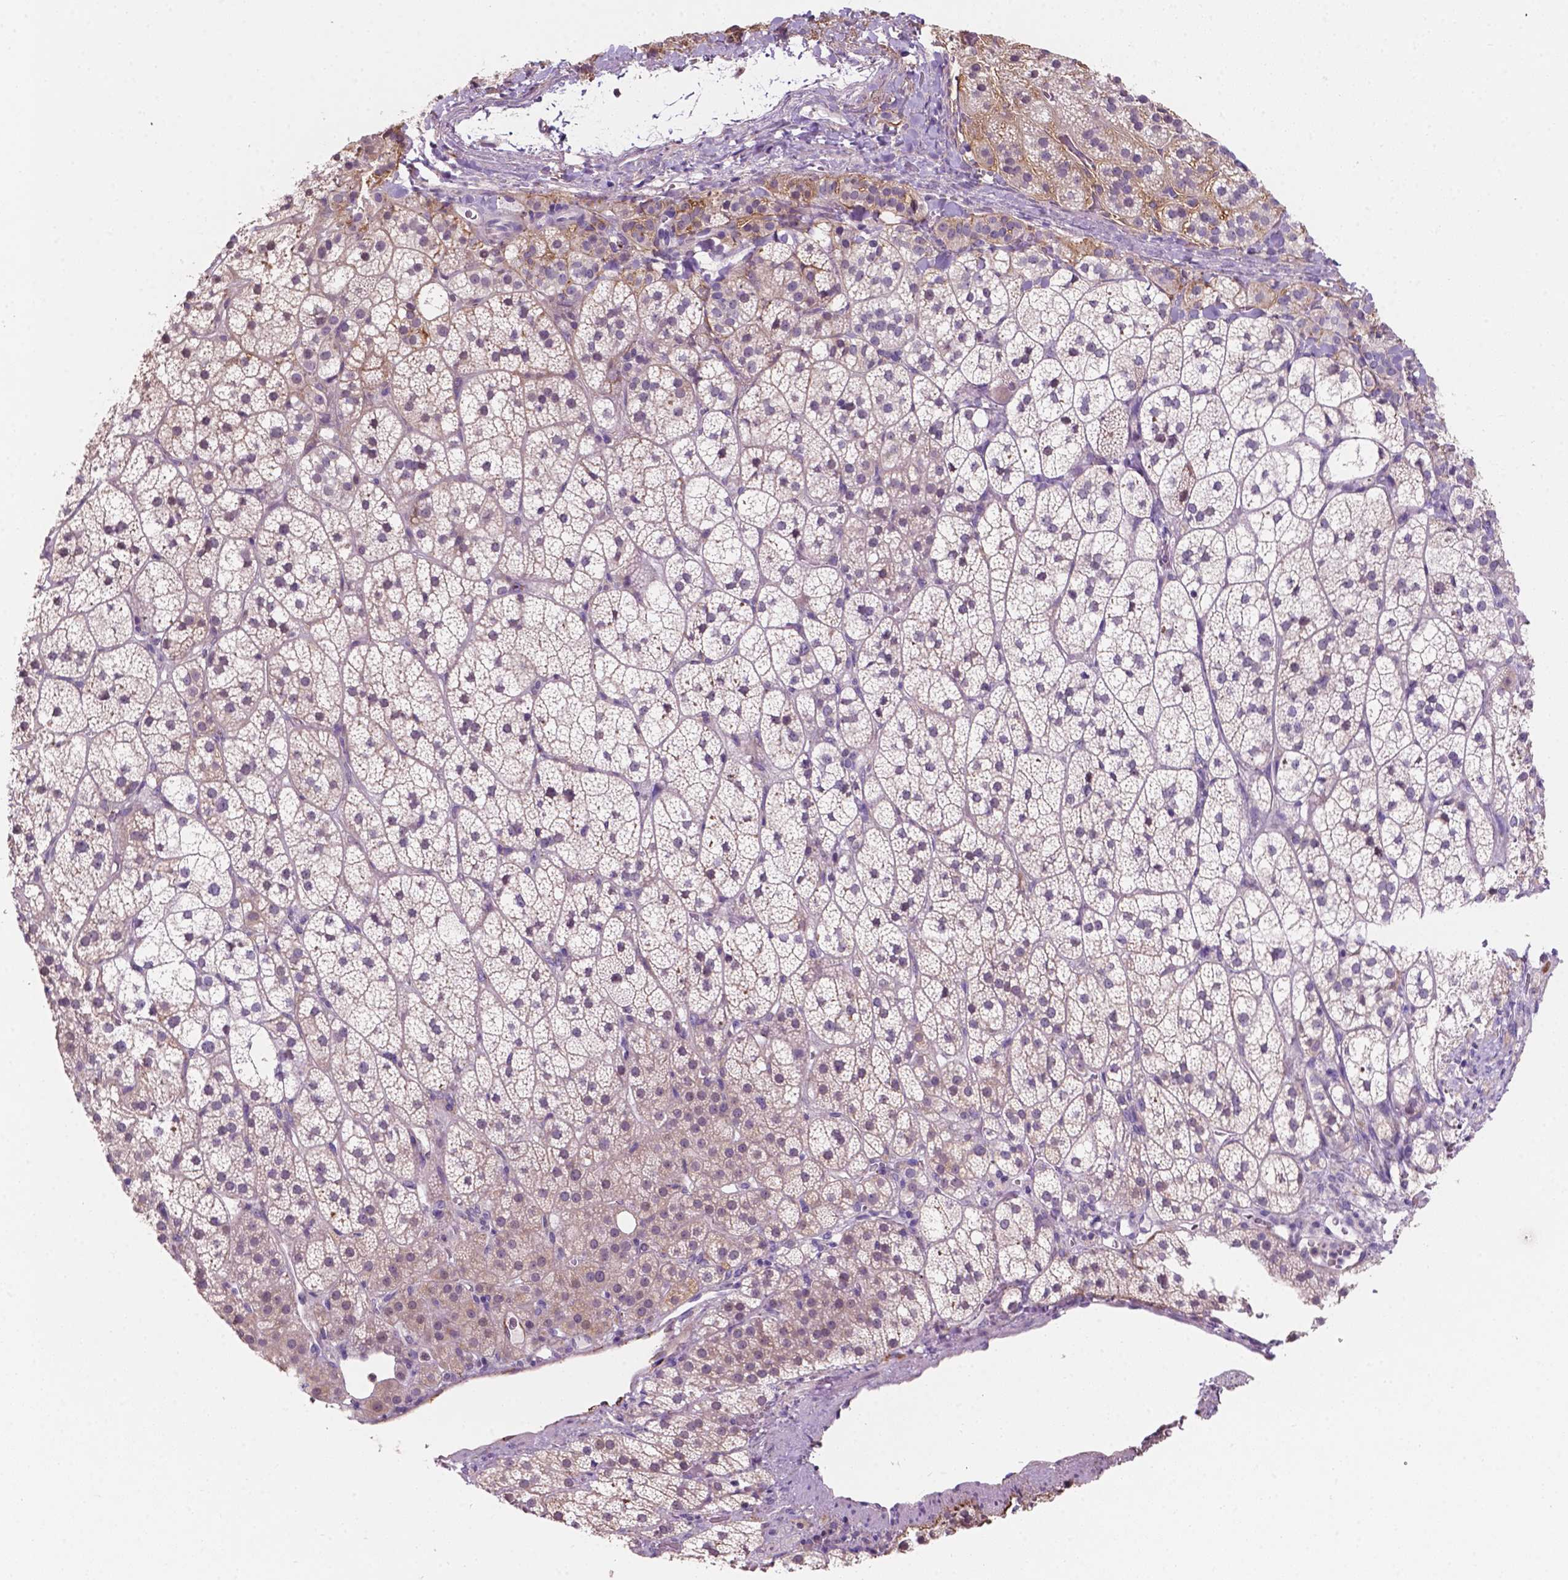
{"staining": {"intensity": "weak", "quantity": "<25%", "location": "cytoplasmic/membranous"}, "tissue": "adrenal gland", "cell_type": "Glandular cells", "image_type": "normal", "snomed": [{"axis": "morphology", "description": "Normal tissue, NOS"}, {"axis": "topography", "description": "Adrenal gland"}], "caption": "This is a histopathology image of immunohistochemistry staining of unremarkable adrenal gland, which shows no staining in glandular cells. (Immunohistochemistry (ihc), brightfield microscopy, high magnification).", "gene": "MKRN2OS", "patient": {"sex": "female", "age": 60}}